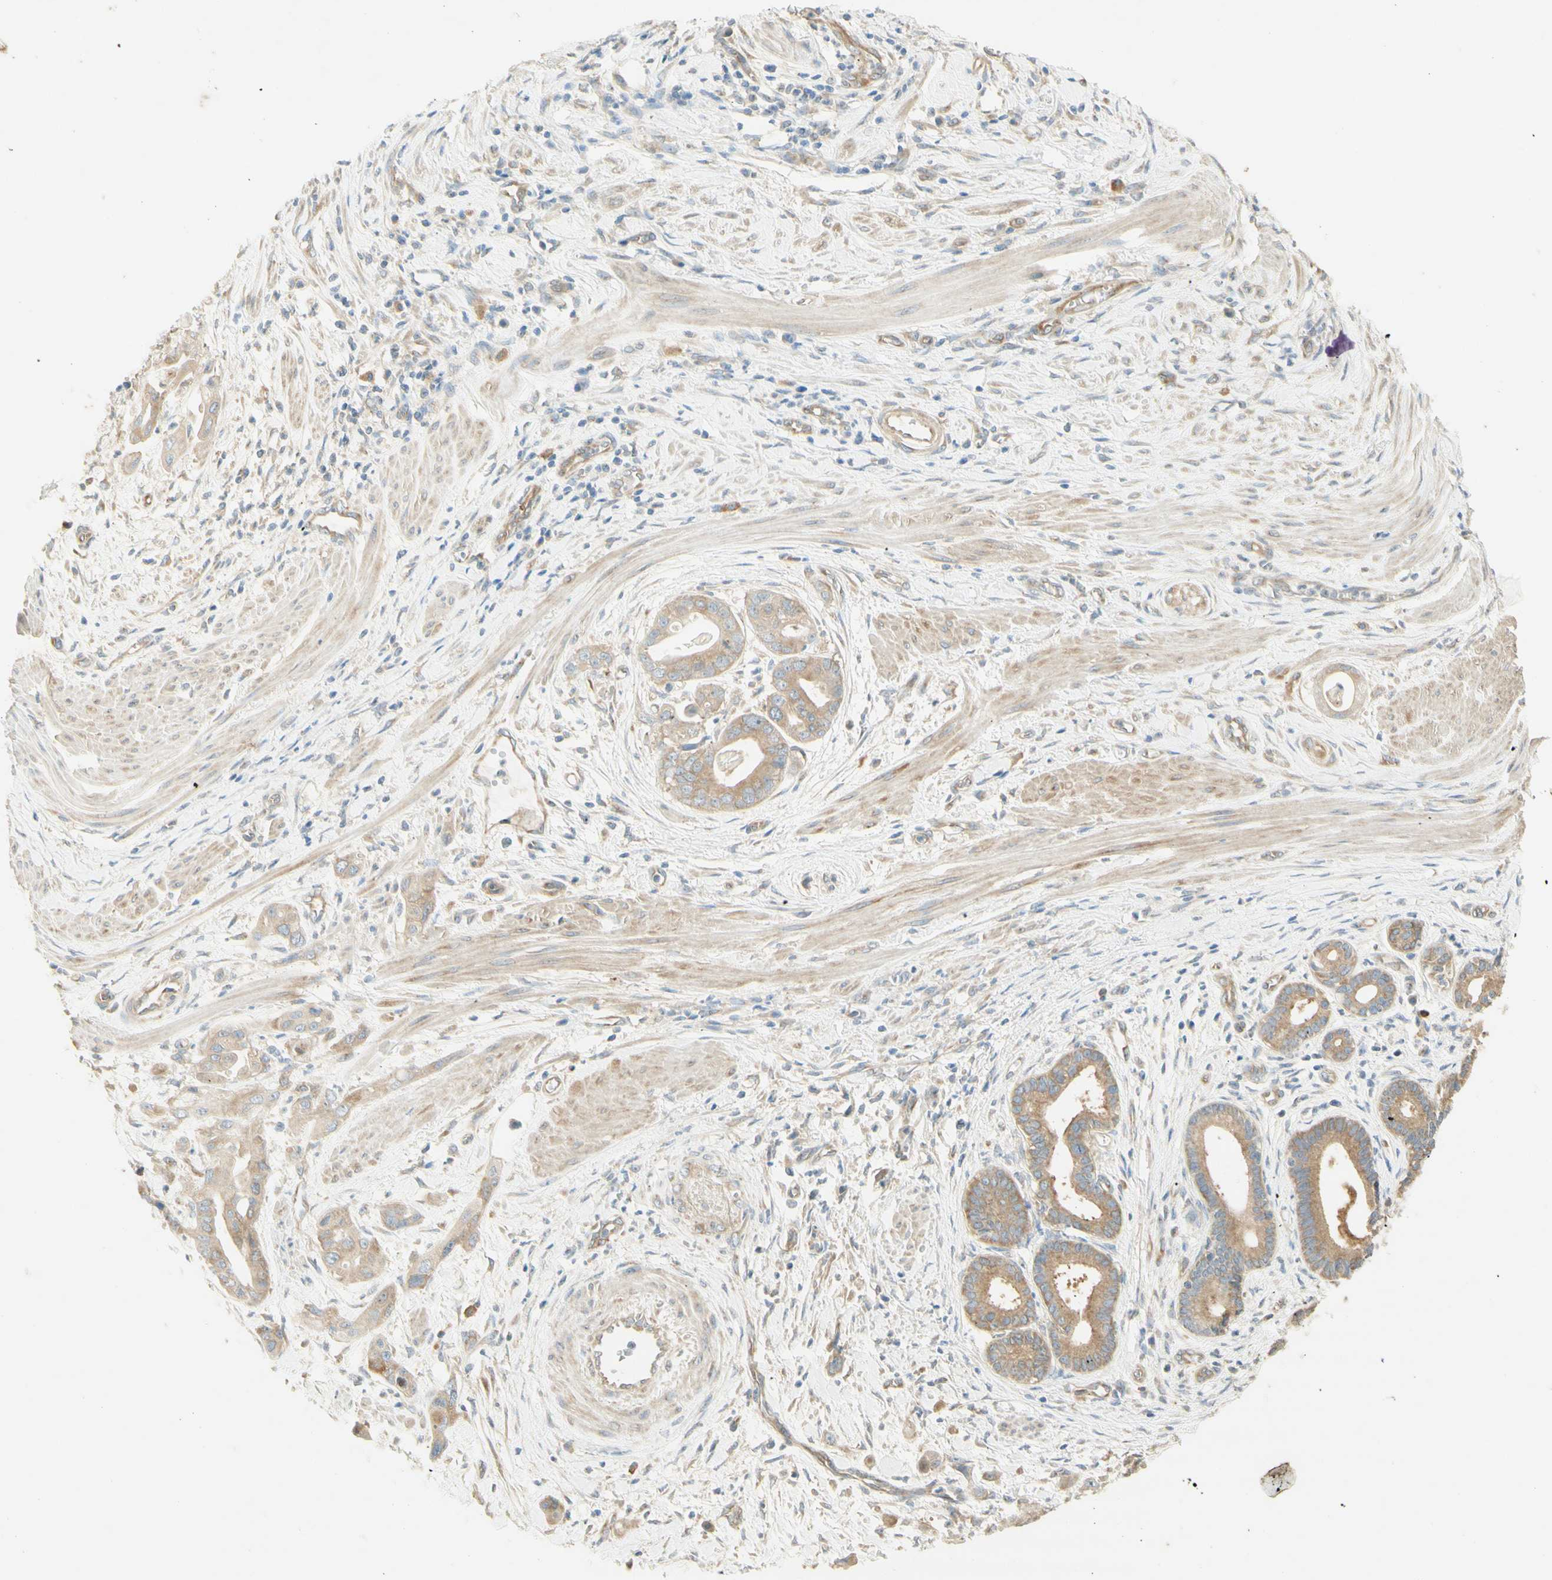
{"staining": {"intensity": "moderate", "quantity": "25%-75%", "location": "cytoplasmic/membranous"}, "tissue": "pancreatic cancer", "cell_type": "Tumor cells", "image_type": "cancer", "snomed": [{"axis": "morphology", "description": "Adenocarcinoma, NOS"}, {"axis": "topography", "description": "Pancreas"}], "caption": "DAB (3,3'-diaminobenzidine) immunohistochemical staining of adenocarcinoma (pancreatic) demonstrates moderate cytoplasmic/membranous protein staining in approximately 25%-75% of tumor cells.", "gene": "DYNC1H1", "patient": {"sex": "female", "age": 75}}